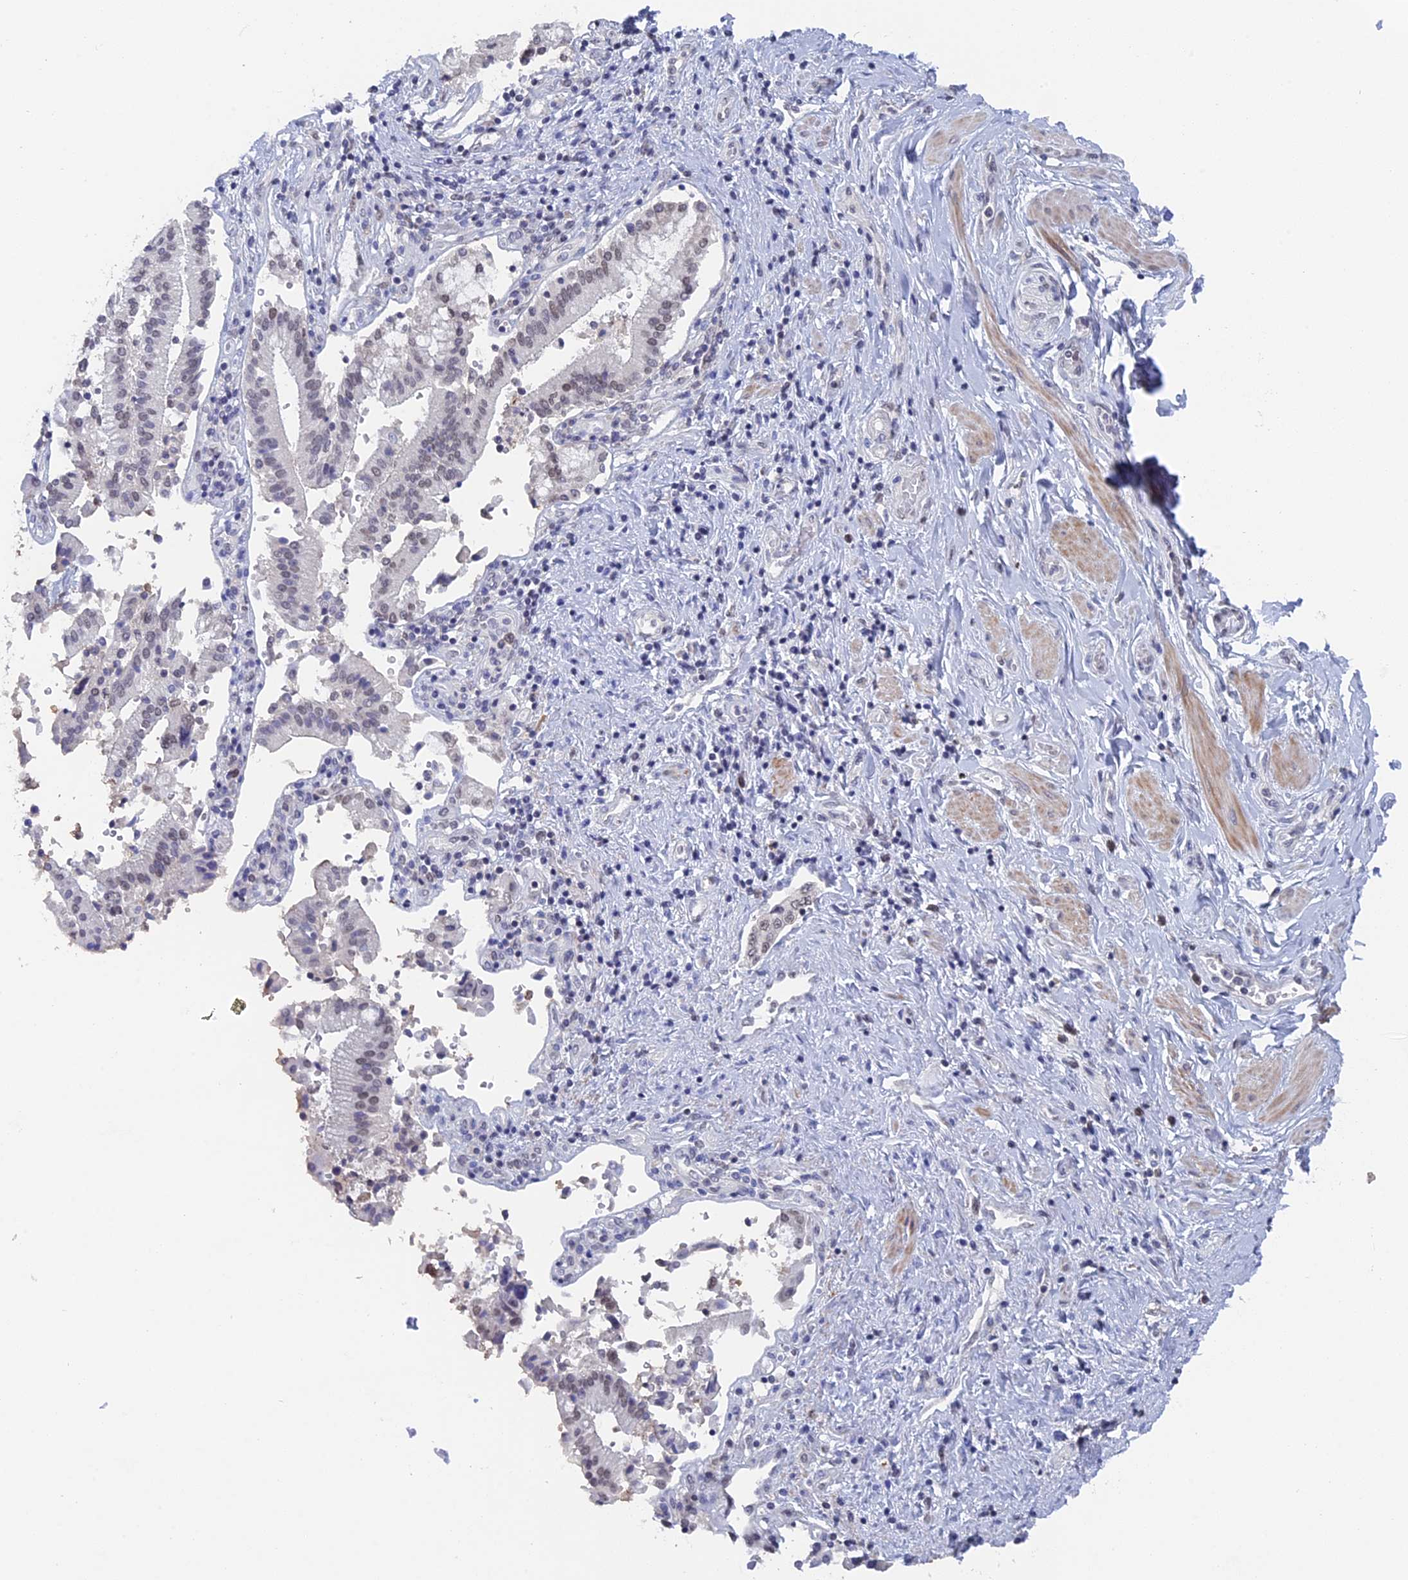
{"staining": {"intensity": "weak", "quantity": "25%-75%", "location": "nuclear"}, "tissue": "pancreatic cancer", "cell_type": "Tumor cells", "image_type": "cancer", "snomed": [{"axis": "morphology", "description": "Adenocarcinoma, NOS"}, {"axis": "topography", "description": "Pancreas"}], "caption": "Adenocarcinoma (pancreatic) stained for a protein demonstrates weak nuclear positivity in tumor cells. Ihc stains the protein of interest in brown and the nuclei are stained blue.", "gene": "BRD2", "patient": {"sex": "male", "age": 46}}